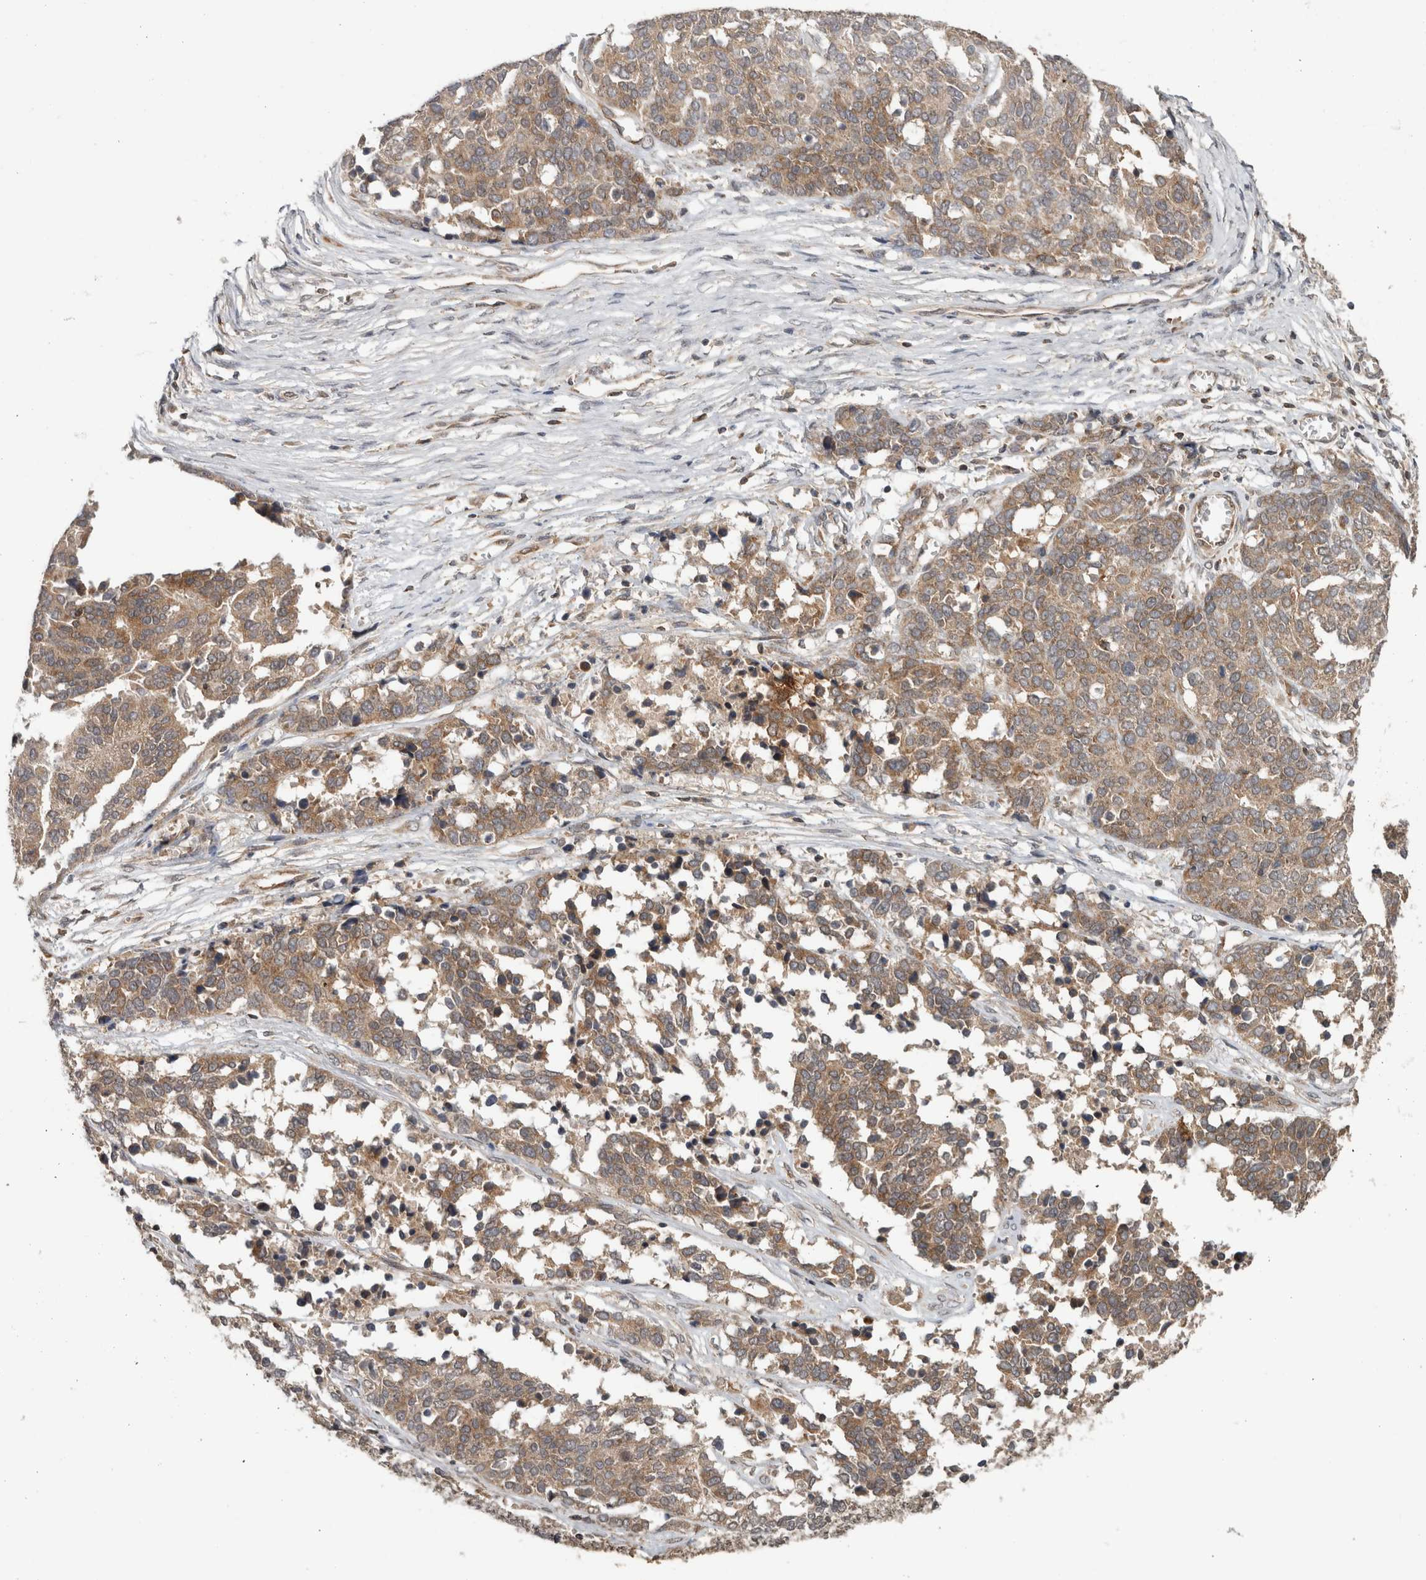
{"staining": {"intensity": "weak", "quantity": ">75%", "location": "cytoplasmic/membranous"}, "tissue": "ovarian cancer", "cell_type": "Tumor cells", "image_type": "cancer", "snomed": [{"axis": "morphology", "description": "Cystadenocarcinoma, serous, NOS"}, {"axis": "topography", "description": "Ovary"}], "caption": "Protein expression analysis of serous cystadenocarcinoma (ovarian) displays weak cytoplasmic/membranous positivity in about >75% of tumor cells. (Stains: DAB in brown, nuclei in blue, Microscopy: brightfield microscopy at high magnification).", "gene": "HMOX2", "patient": {"sex": "female", "age": 44}}